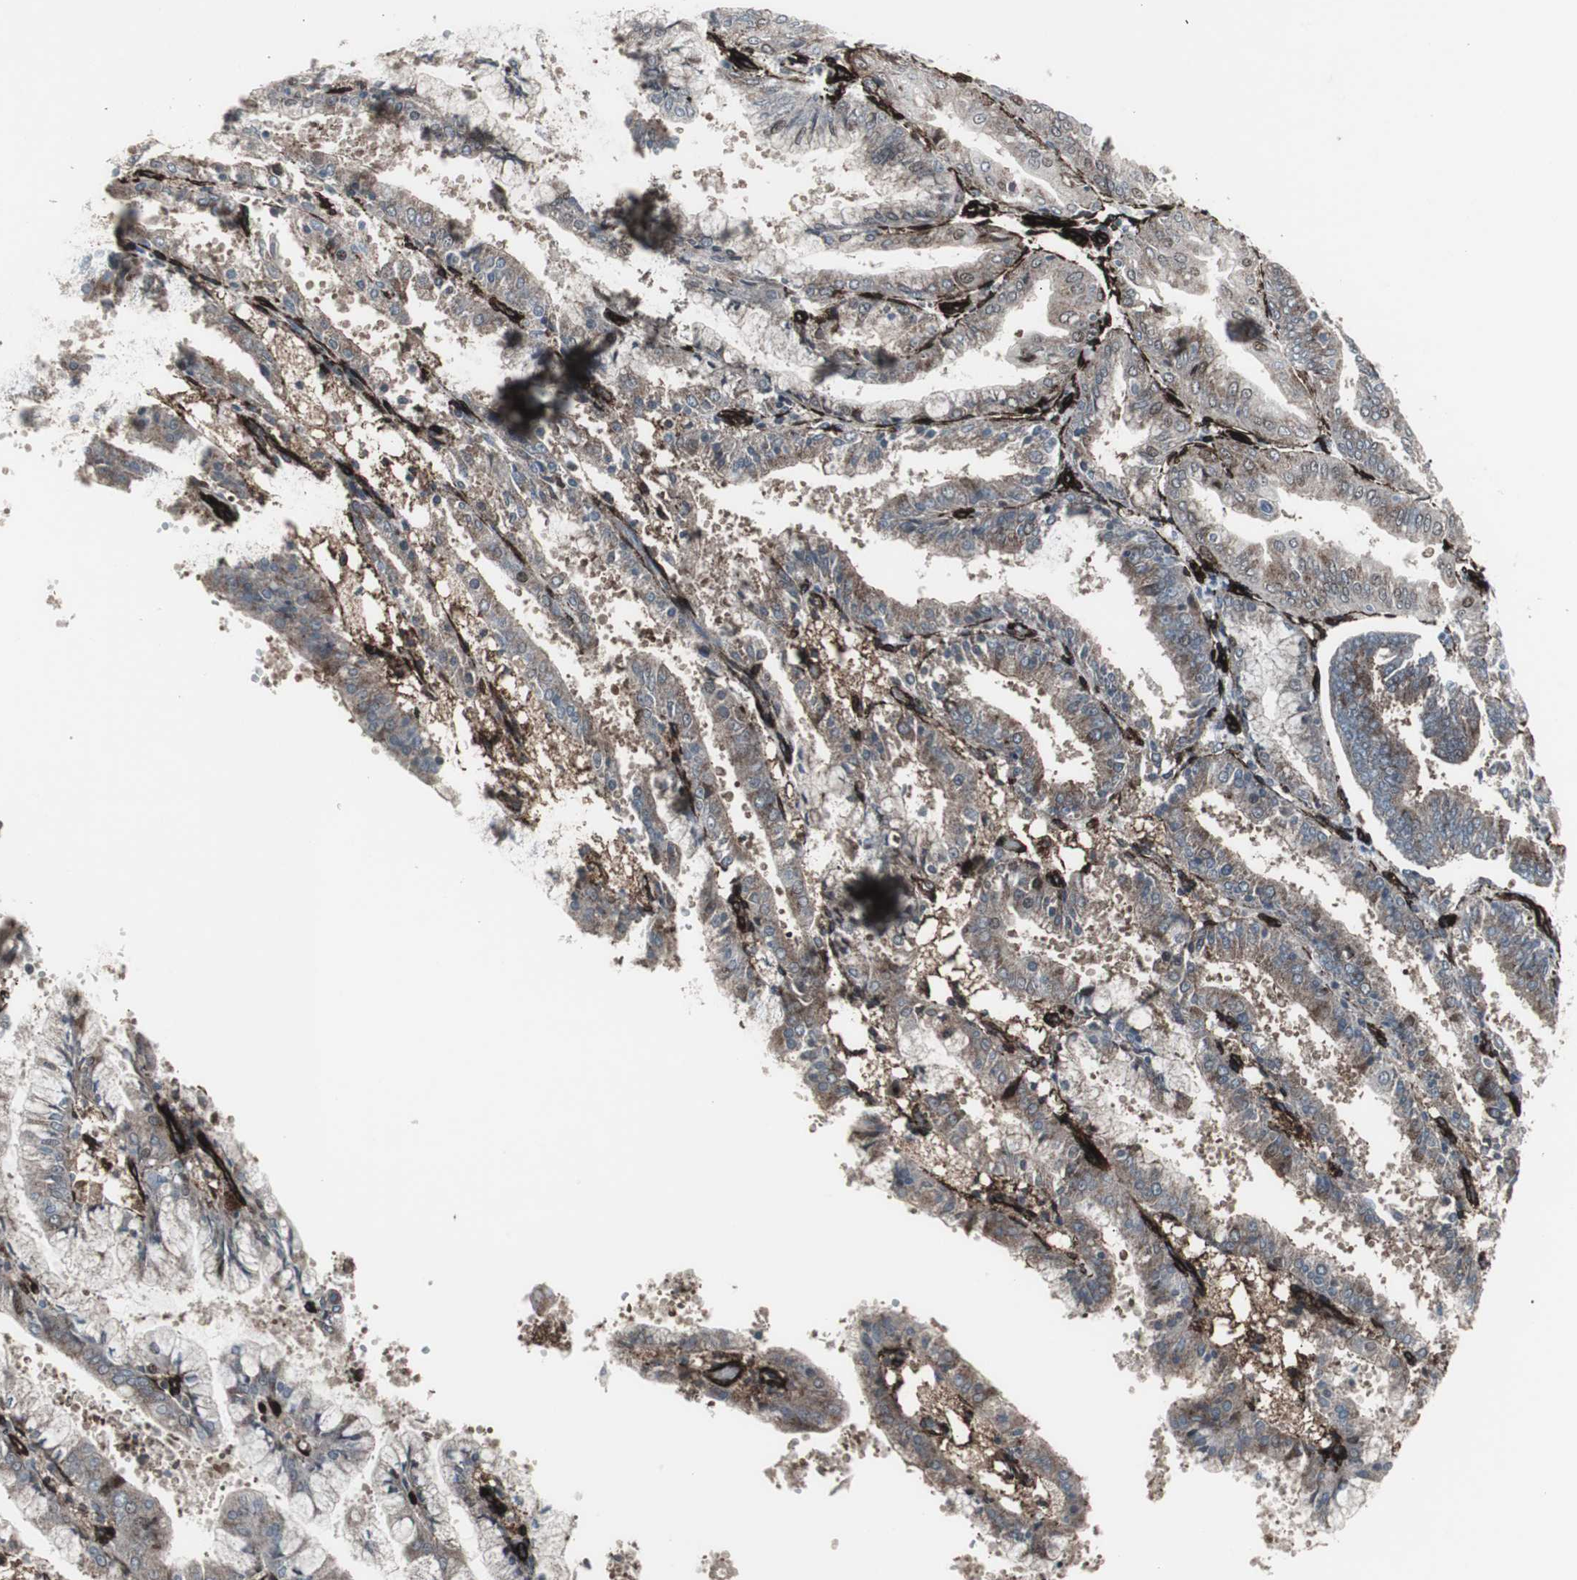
{"staining": {"intensity": "weak", "quantity": "25%-75%", "location": "cytoplasmic/membranous"}, "tissue": "endometrial cancer", "cell_type": "Tumor cells", "image_type": "cancer", "snomed": [{"axis": "morphology", "description": "Adenocarcinoma, NOS"}, {"axis": "topography", "description": "Endometrium"}], "caption": "Immunohistochemical staining of endometrial cancer (adenocarcinoma) shows low levels of weak cytoplasmic/membranous staining in approximately 25%-75% of tumor cells.", "gene": "PDGFA", "patient": {"sex": "female", "age": 63}}